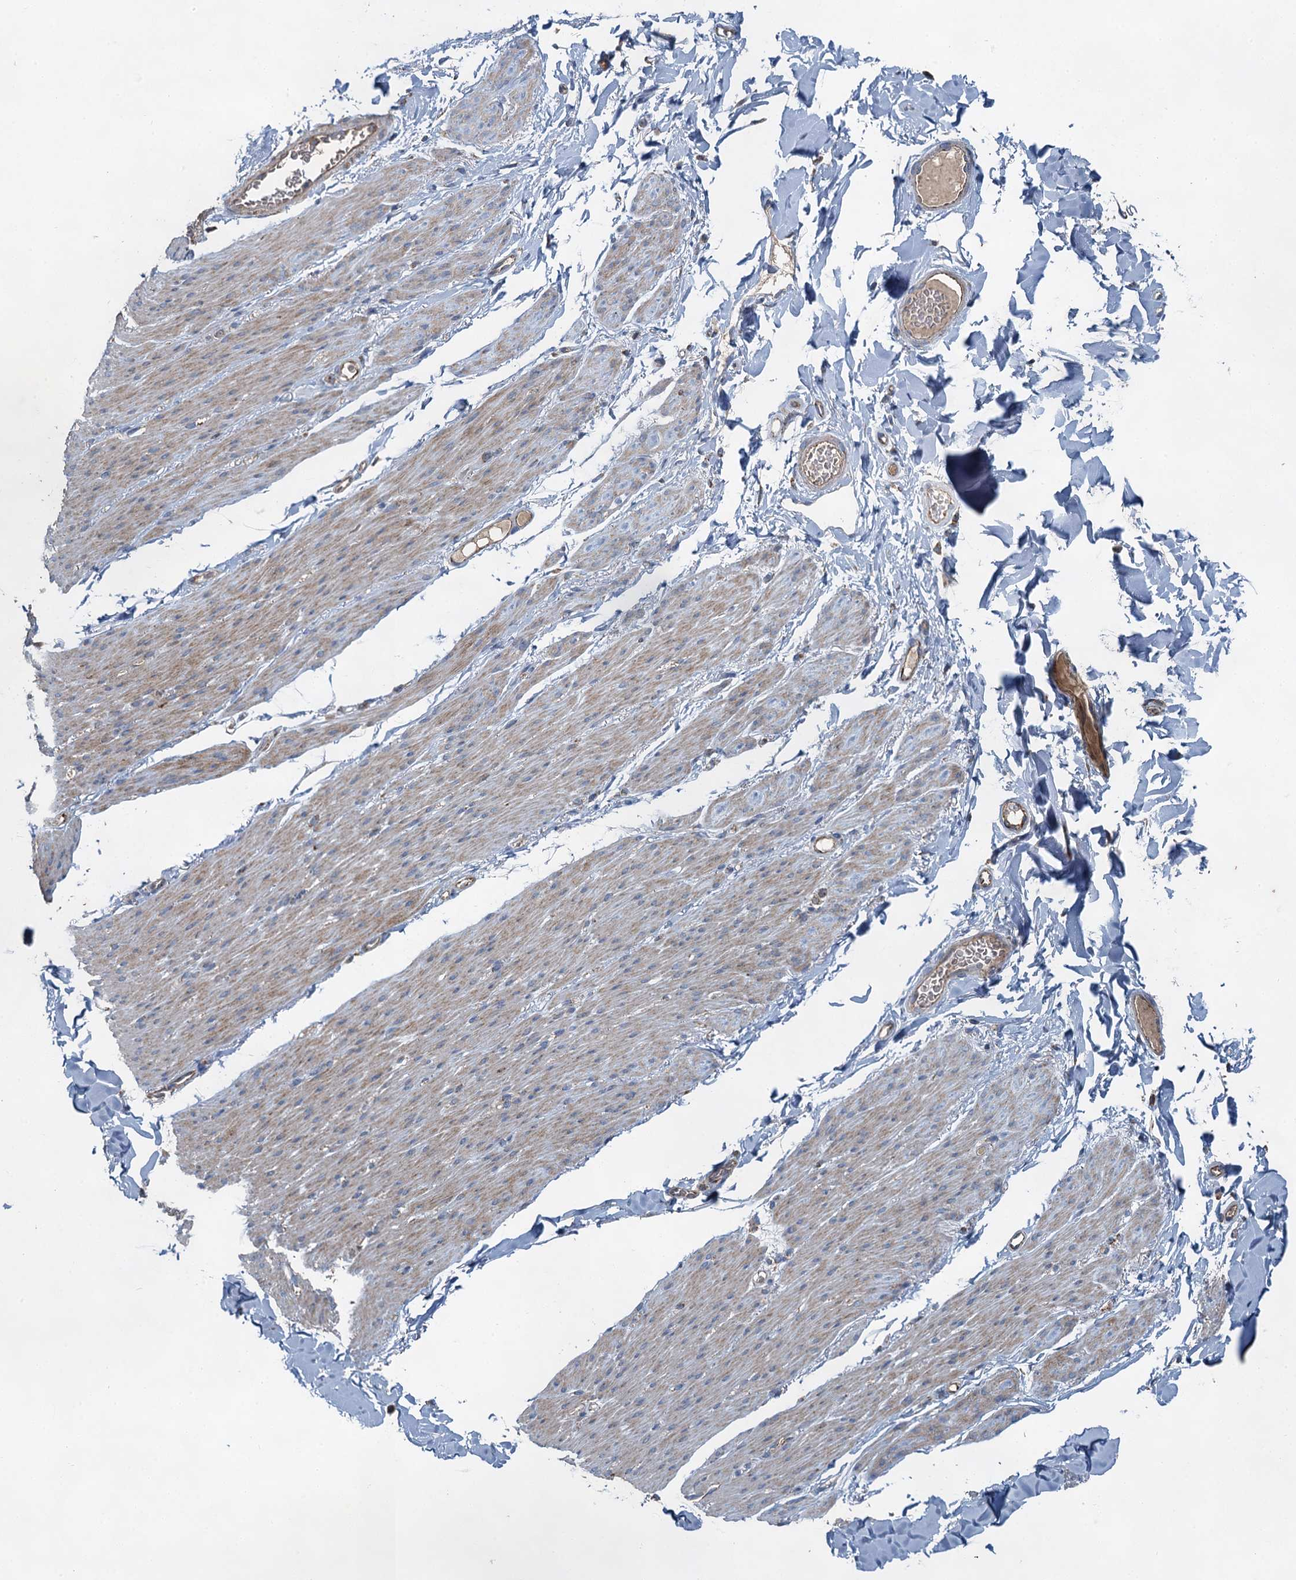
{"staining": {"intensity": "weak", "quantity": "25%-75%", "location": "cytoplasmic/membranous"}, "tissue": "smooth muscle", "cell_type": "Smooth muscle cells", "image_type": "normal", "snomed": [{"axis": "morphology", "description": "Normal tissue, NOS"}, {"axis": "topography", "description": "Colon"}, {"axis": "topography", "description": "Peripheral nerve tissue"}], "caption": "Smooth muscle stained for a protein demonstrates weak cytoplasmic/membranous positivity in smooth muscle cells.", "gene": "HAUS2", "patient": {"sex": "female", "age": 61}}